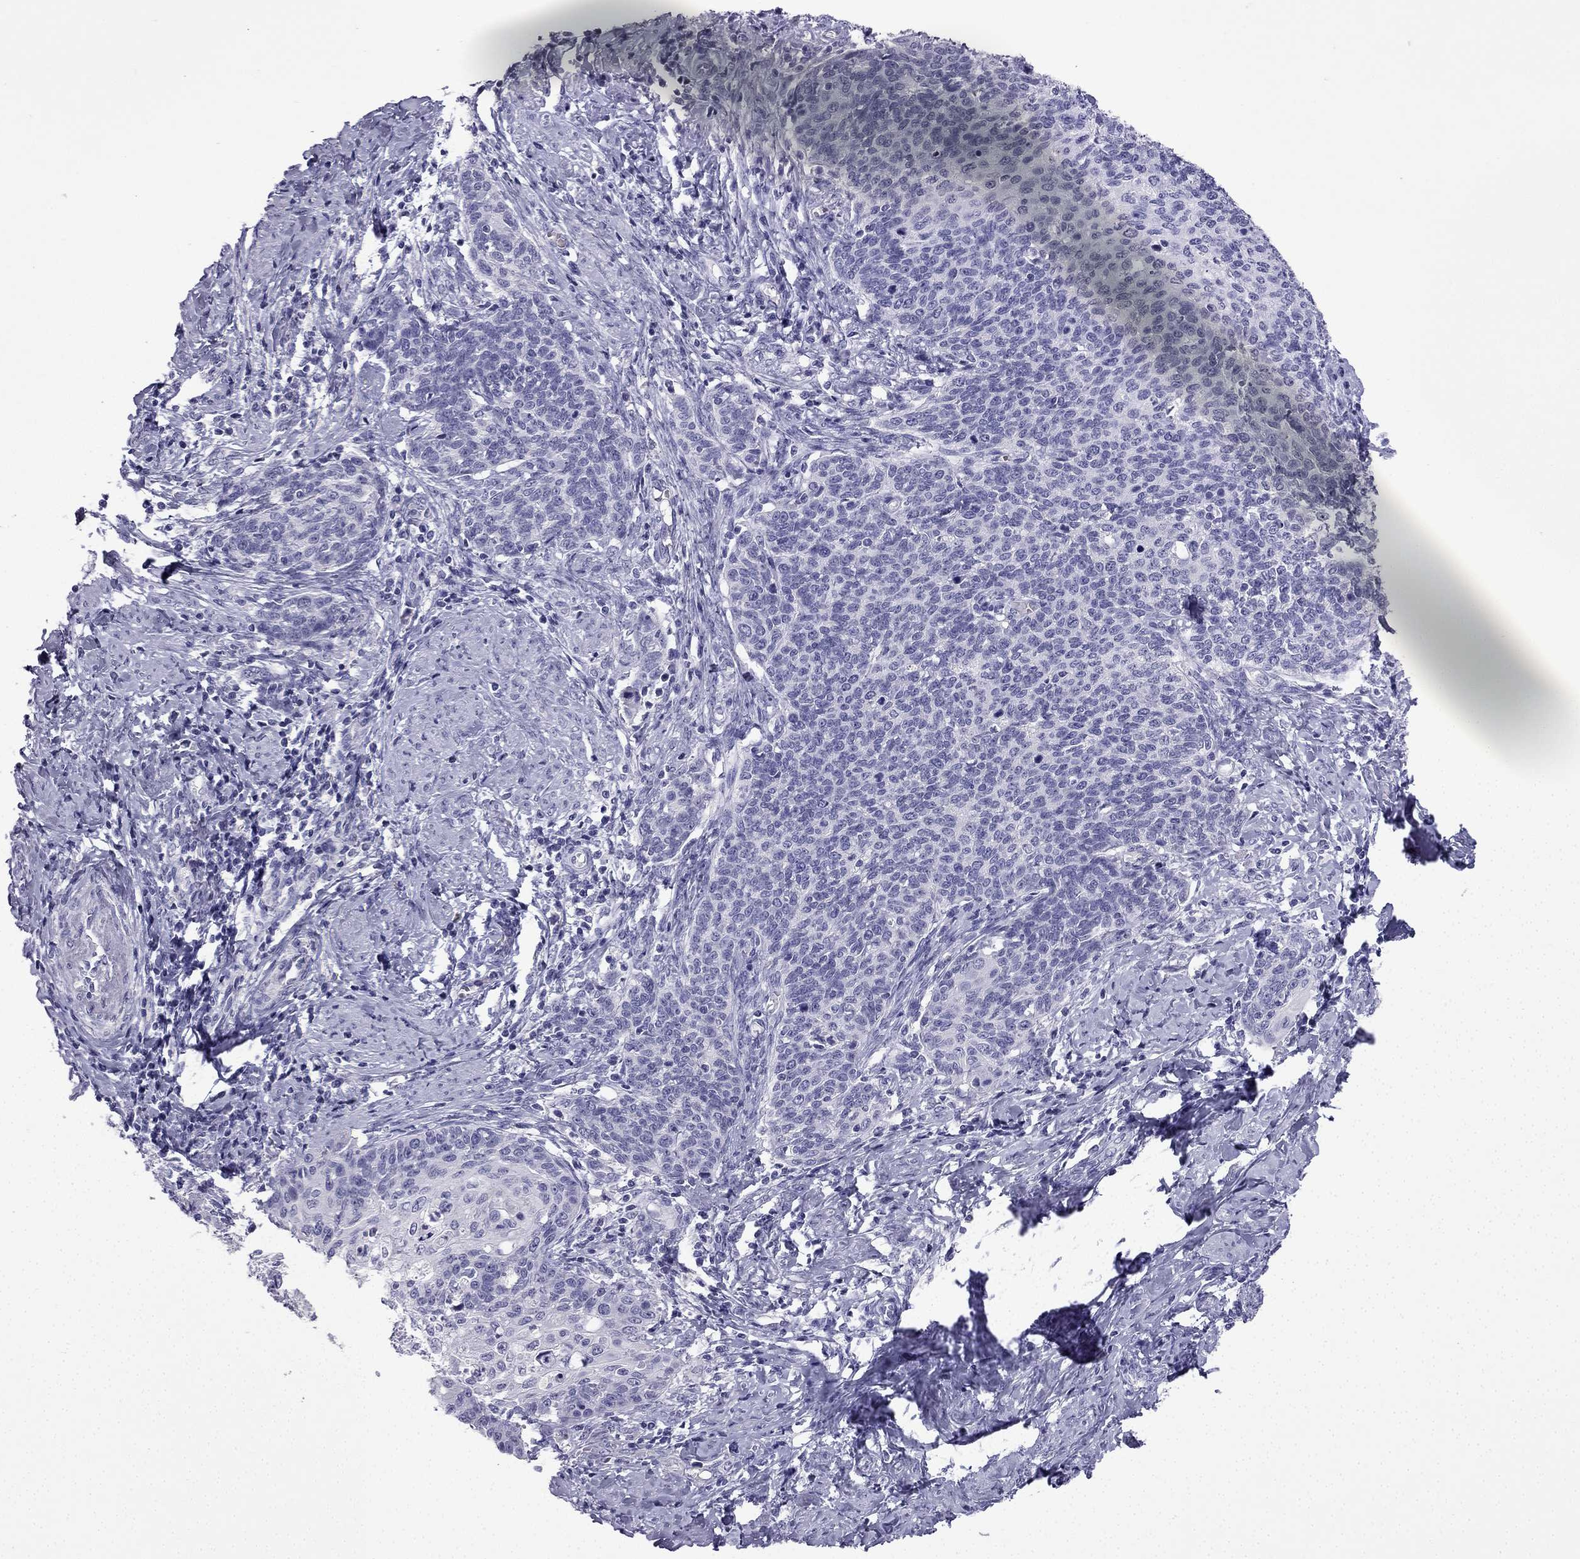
{"staining": {"intensity": "negative", "quantity": "none", "location": "none"}, "tissue": "cervical cancer", "cell_type": "Tumor cells", "image_type": "cancer", "snomed": [{"axis": "morphology", "description": "Normal tissue, NOS"}, {"axis": "morphology", "description": "Squamous cell carcinoma, NOS"}, {"axis": "topography", "description": "Cervix"}], "caption": "Immunohistochemistry of human cervical squamous cell carcinoma shows no positivity in tumor cells.", "gene": "NPTX1", "patient": {"sex": "female", "age": 39}}